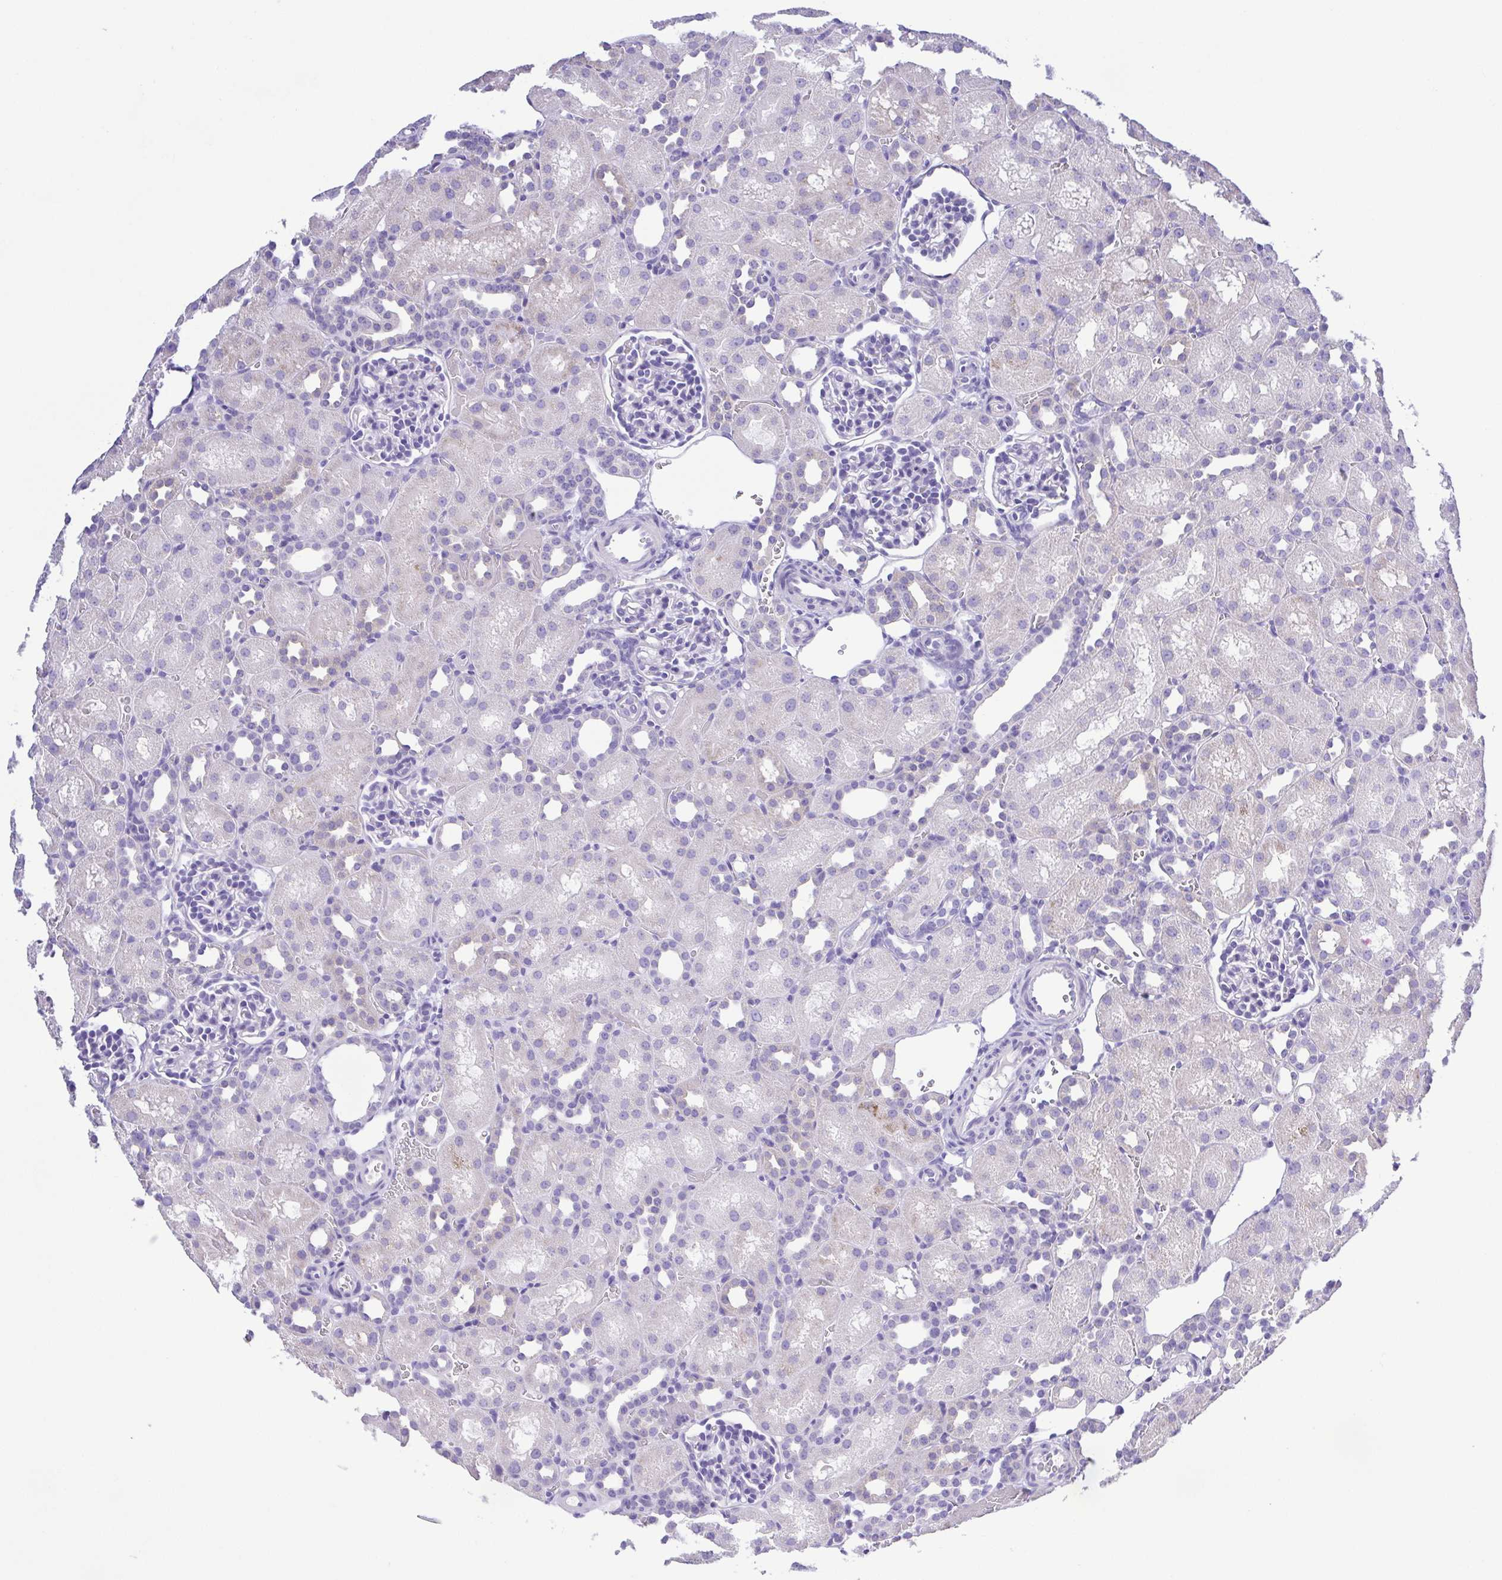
{"staining": {"intensity": "negative", "quantity": "none", "location": "none"}, "tissue": "kidney", "cell_type": "Cells in glomeruli", "image_type": "normal", "snomed": [{"axis": "morphology", "description": "Normal tissue, NOS"}, {"axis": "topography", "description": "Kidney"}], "caption": "The micrograph displays no staining of cells in glomeruli in benign kidney. (Brightfield microscopy of DAB (3,3'-diaminobenzidine) IHC at high magnification).", "gene": "CD72", "patient": {"sex": "male", "age": 1}}